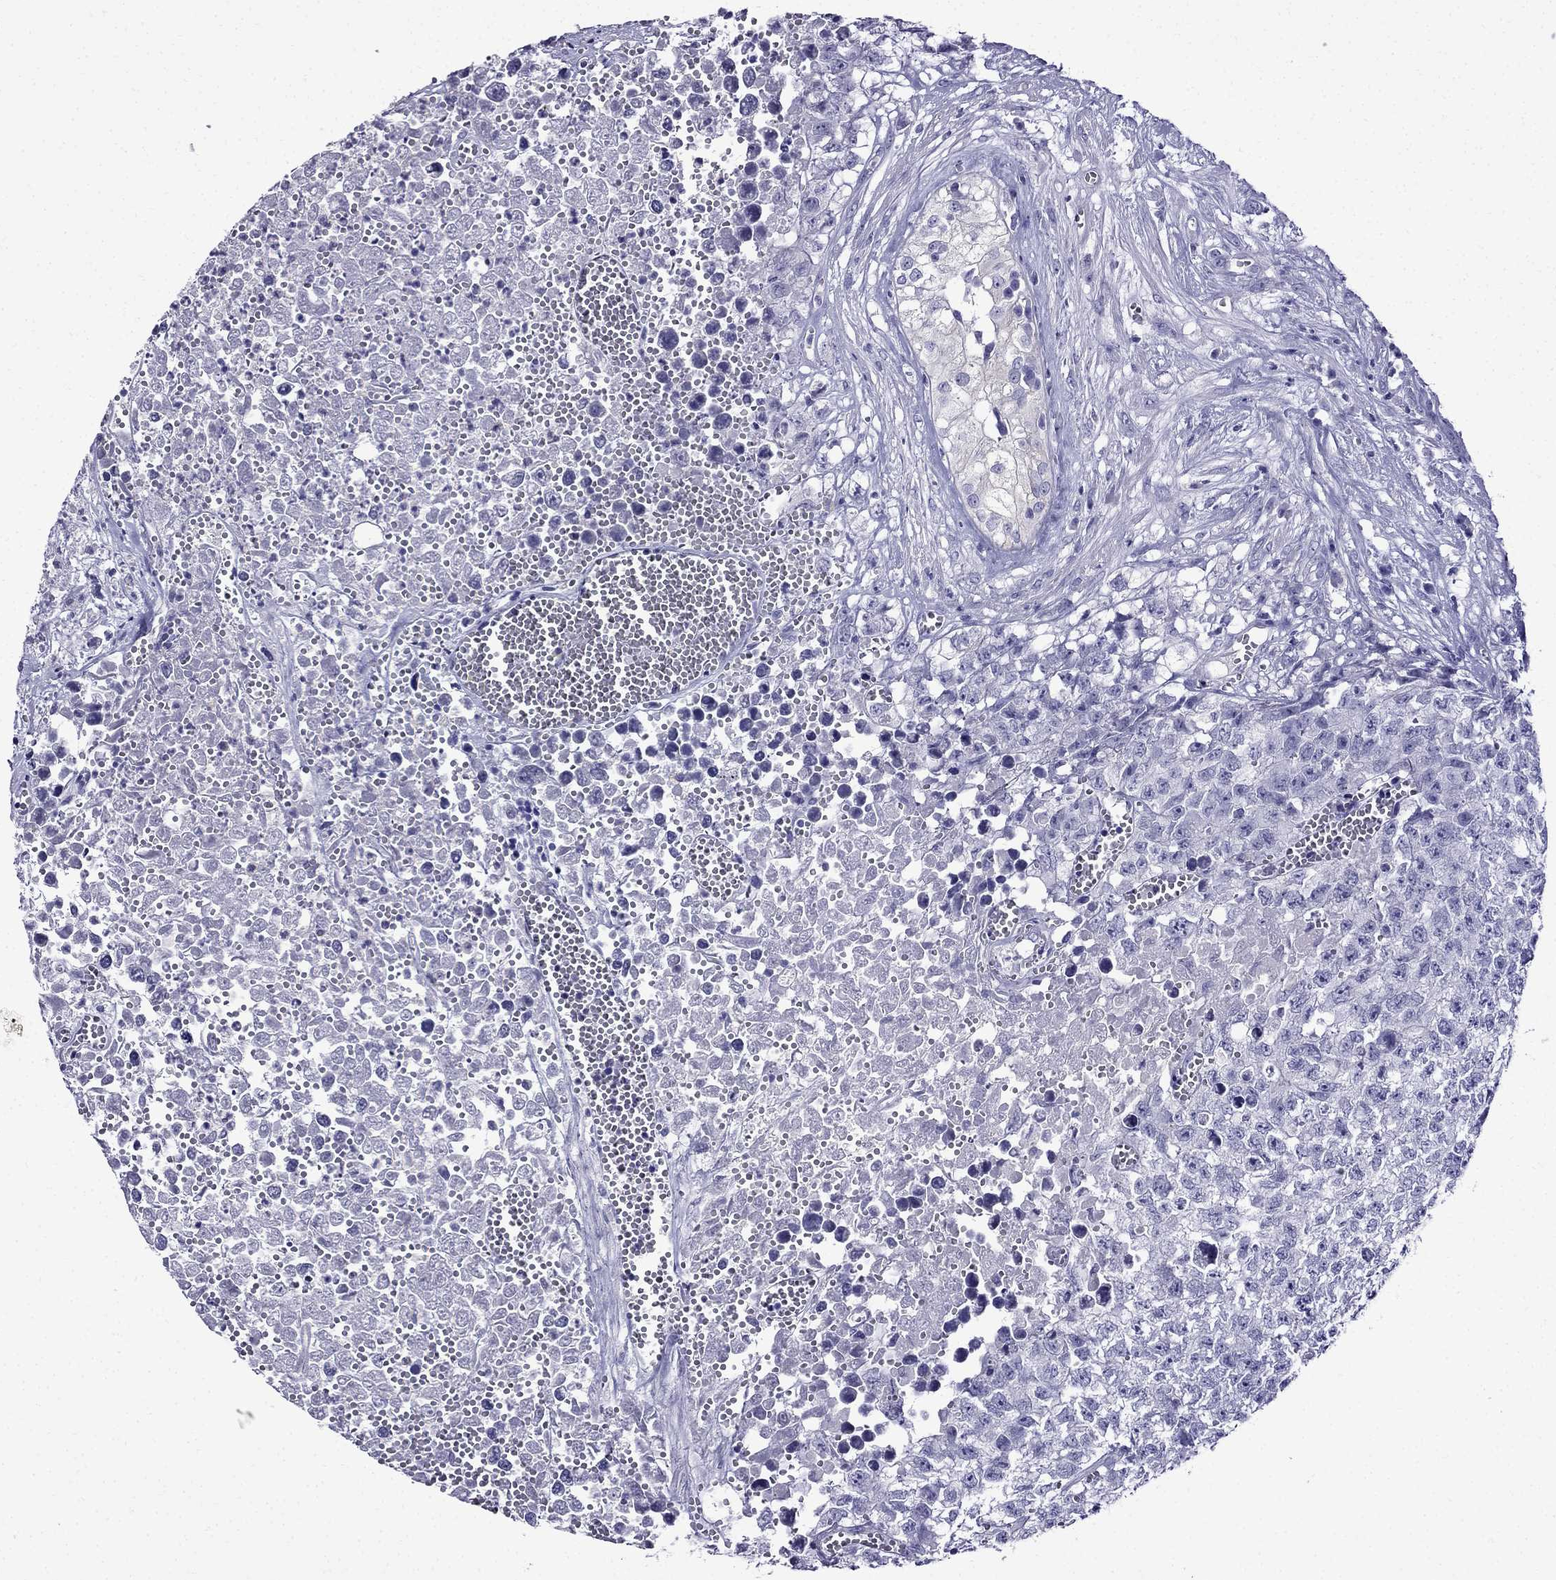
{"staining": {"intensity": "negative", "quantity": "none", "location": "none"}, "tissue": "testis cancer", "cell_type": "Tumor cells", "image_type": "cancer", "snomed": [{"axis": "morphology", "description": "Seminoma, NOS"}, {"axis": "morphology", "description": "Carcinoma, Embryonal, NOS"}, {"axis": "topography", "description": "Testis"}], "caption": "Tumor cells show no significant protein expression in testis seminoma.", "gene": "ERC2", "patient": {"sex": "male", "age": 22}}